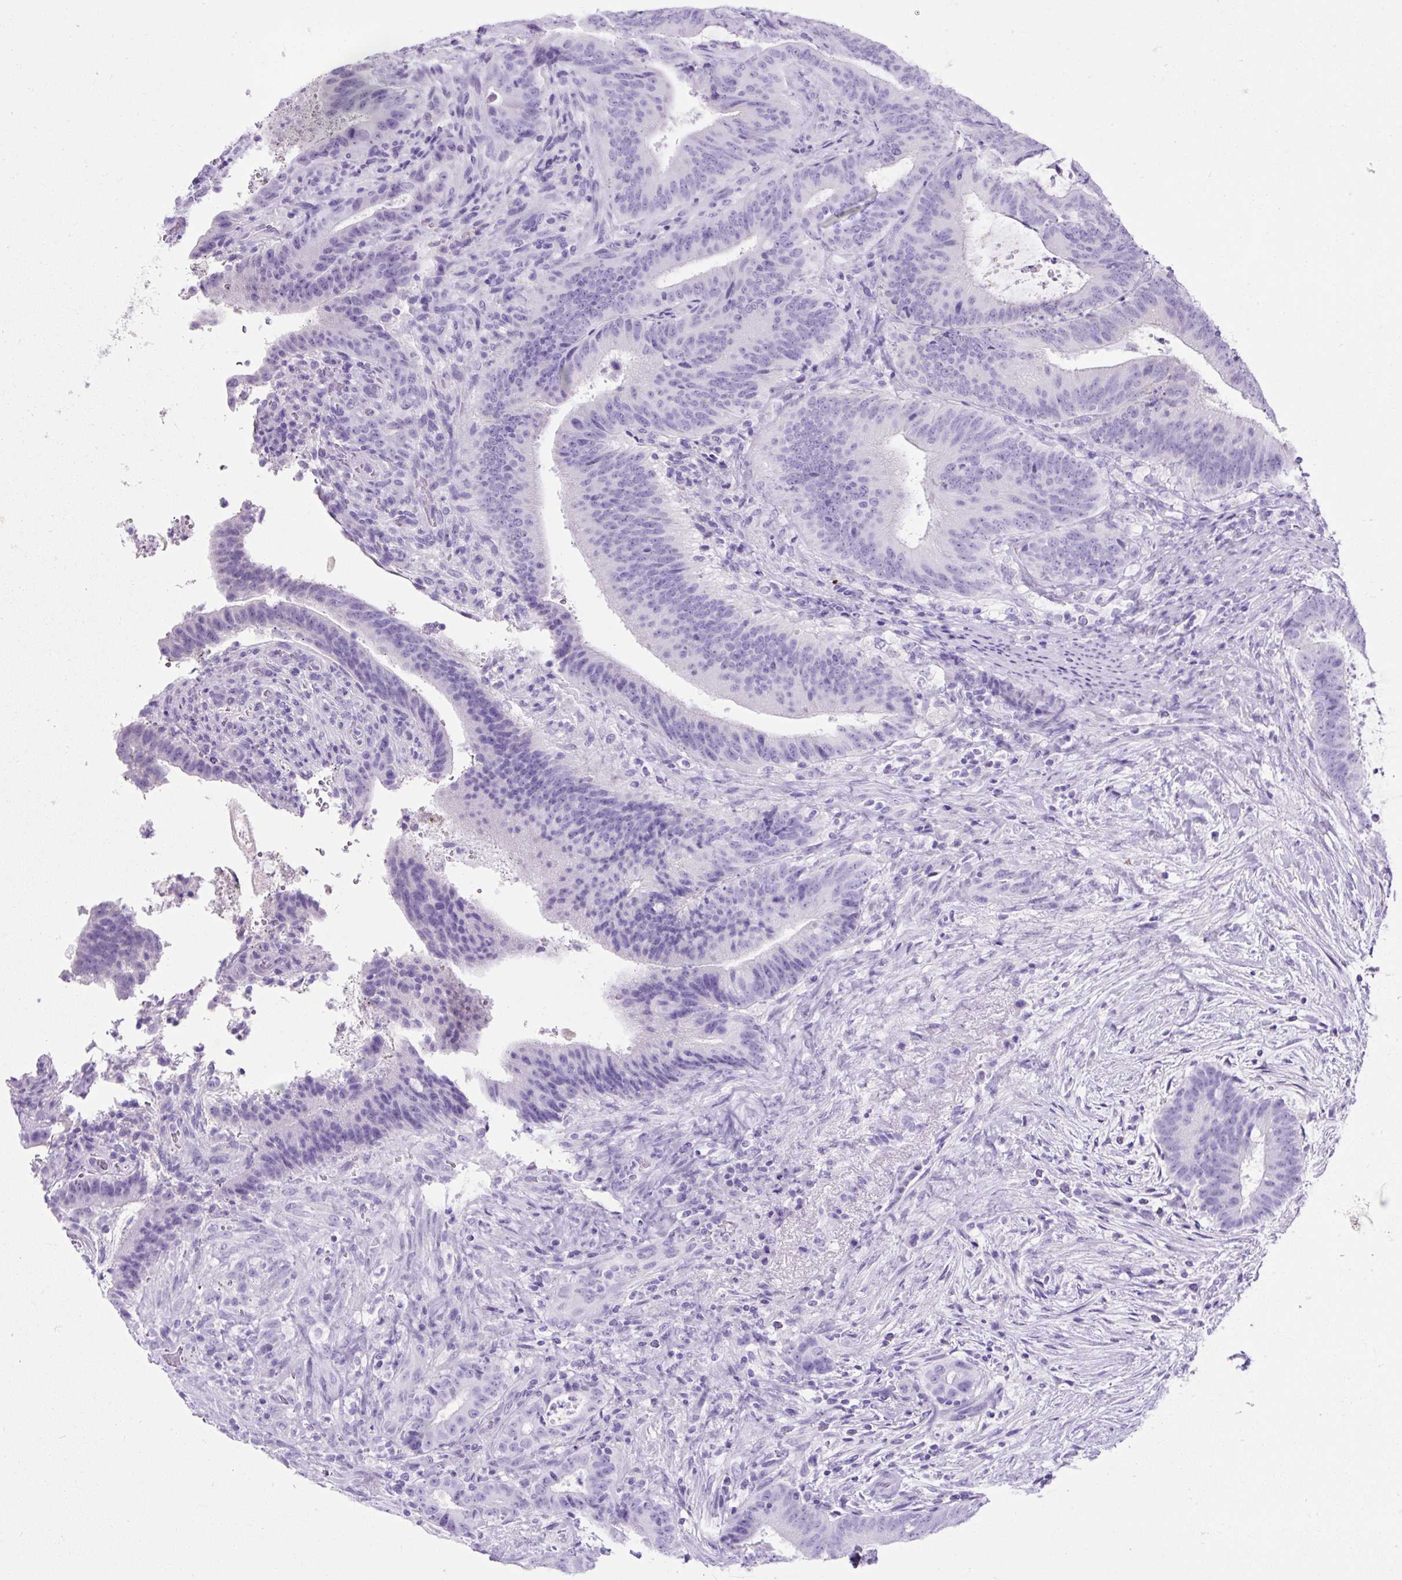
{"staining": {"intensity": "negative", "quantity": "none", "location": "none"}, "tissue": "colorectal cancer", "cell_type": "Tumor cells", "image_type": "cancer", "snomed": [{"axis": "morphology", "description": "Adenocarcinoma, NOS"}, {"axis": "topography", "description": "Colon"}], "caption": "High magnification brightfield microscopy of colorectal cancer (adenocarcinoma) stained with DAB (brown) and counterstained with hematoxylin (blue): tumor cells show no significant expression.", "gene": "KRT12", "patient": {"sex": "female", "age": 43}}